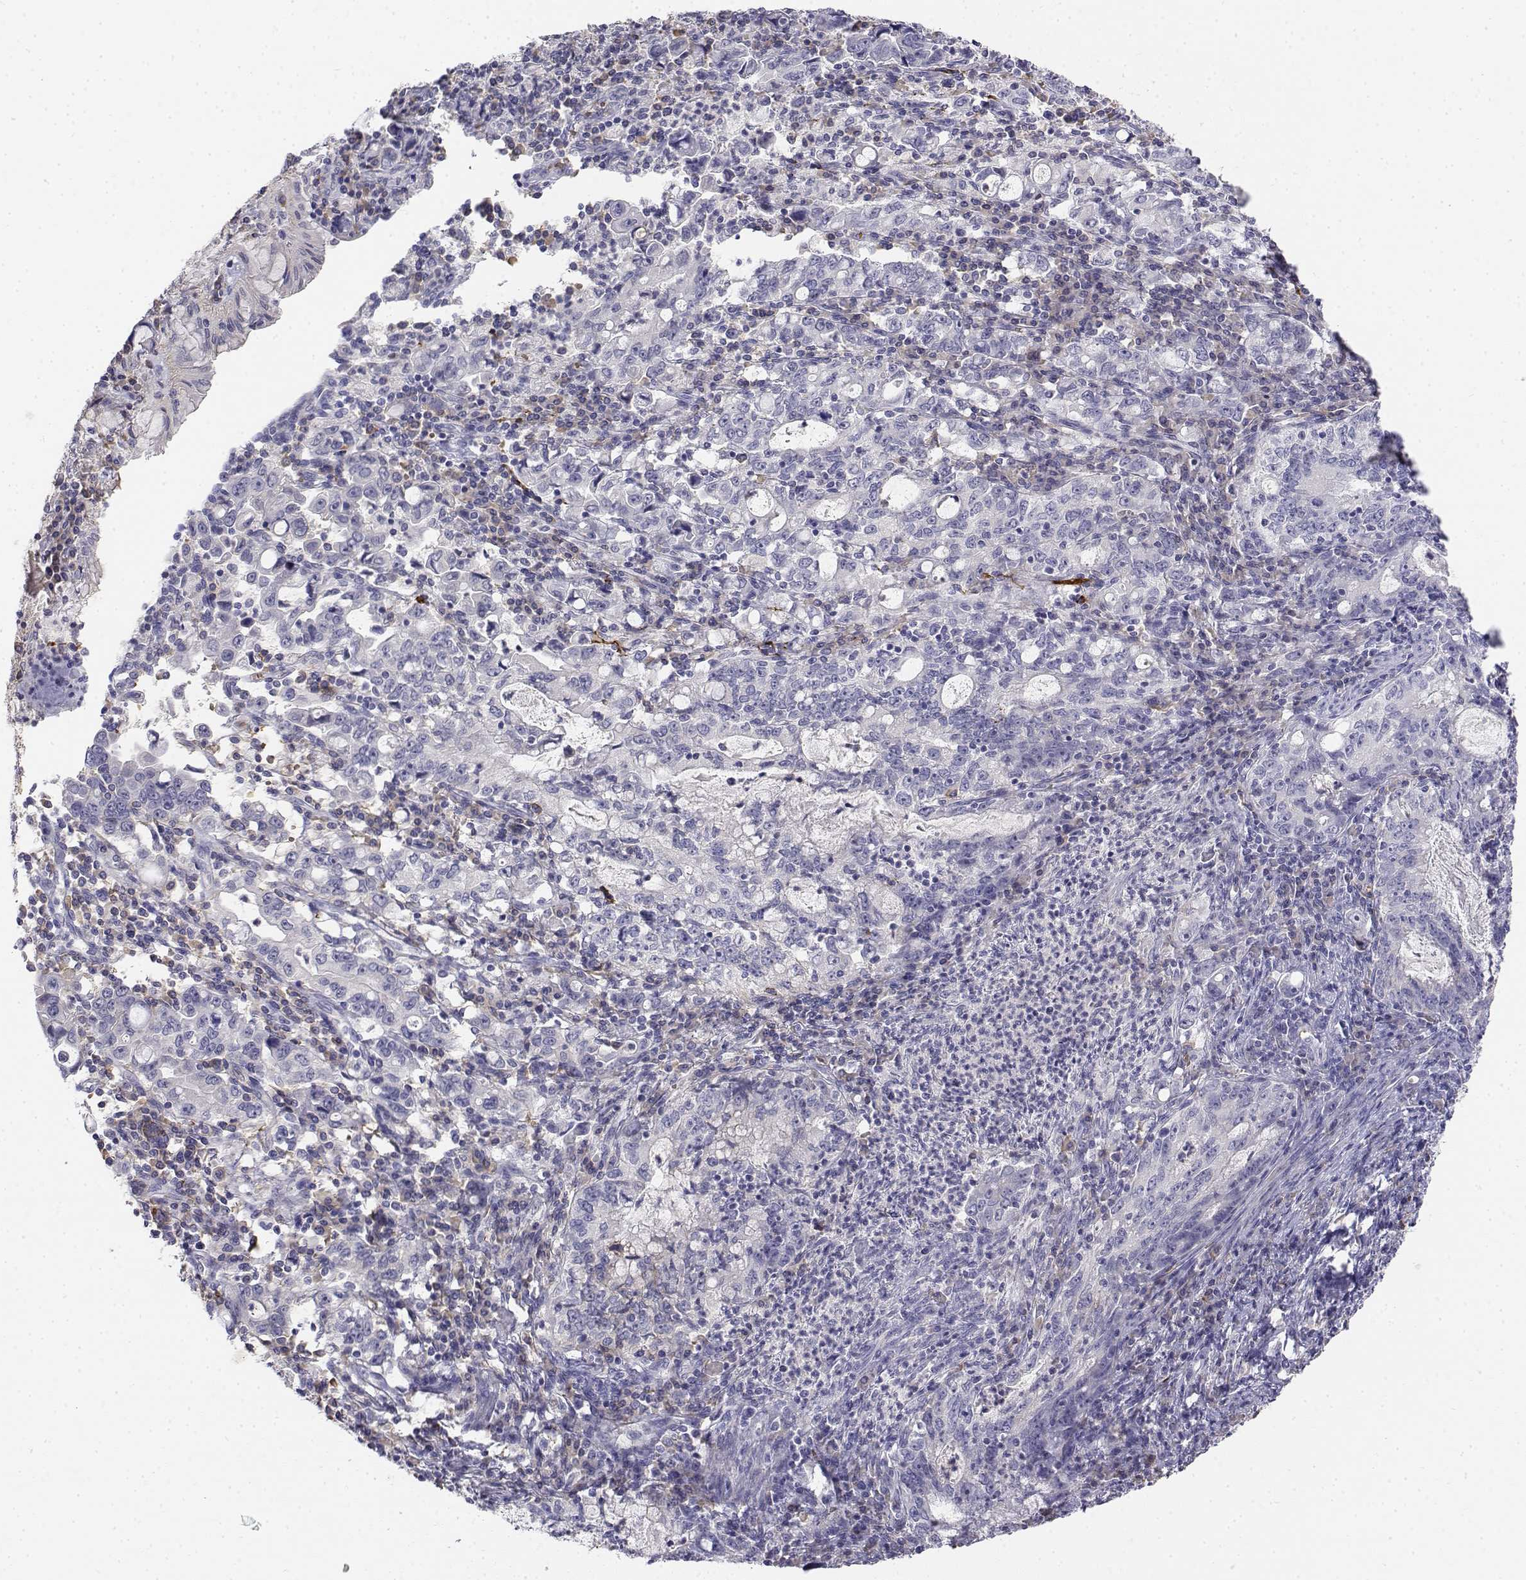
{"staining": {"intensity": "negative", "quantity": "none", "location": "none"}, "tissue": "stomach cancer", "cell_type": "Tumor cells", "image_type": "cancer", "snomed": [{"axis": "morphology", "description": "Adenocarcinoma, NOS"}, {"axis": "topography", "description": "Stomach, lower"}], "caption": "High magnification brightfield microscopy of stomach adenocarcinoma stained with DAB (brown) and counterstained with hematoxylin (blue): tumor cells show no significant expression.", "gene": "CADM1", "patient": {"sex": "female", "age": 72}}